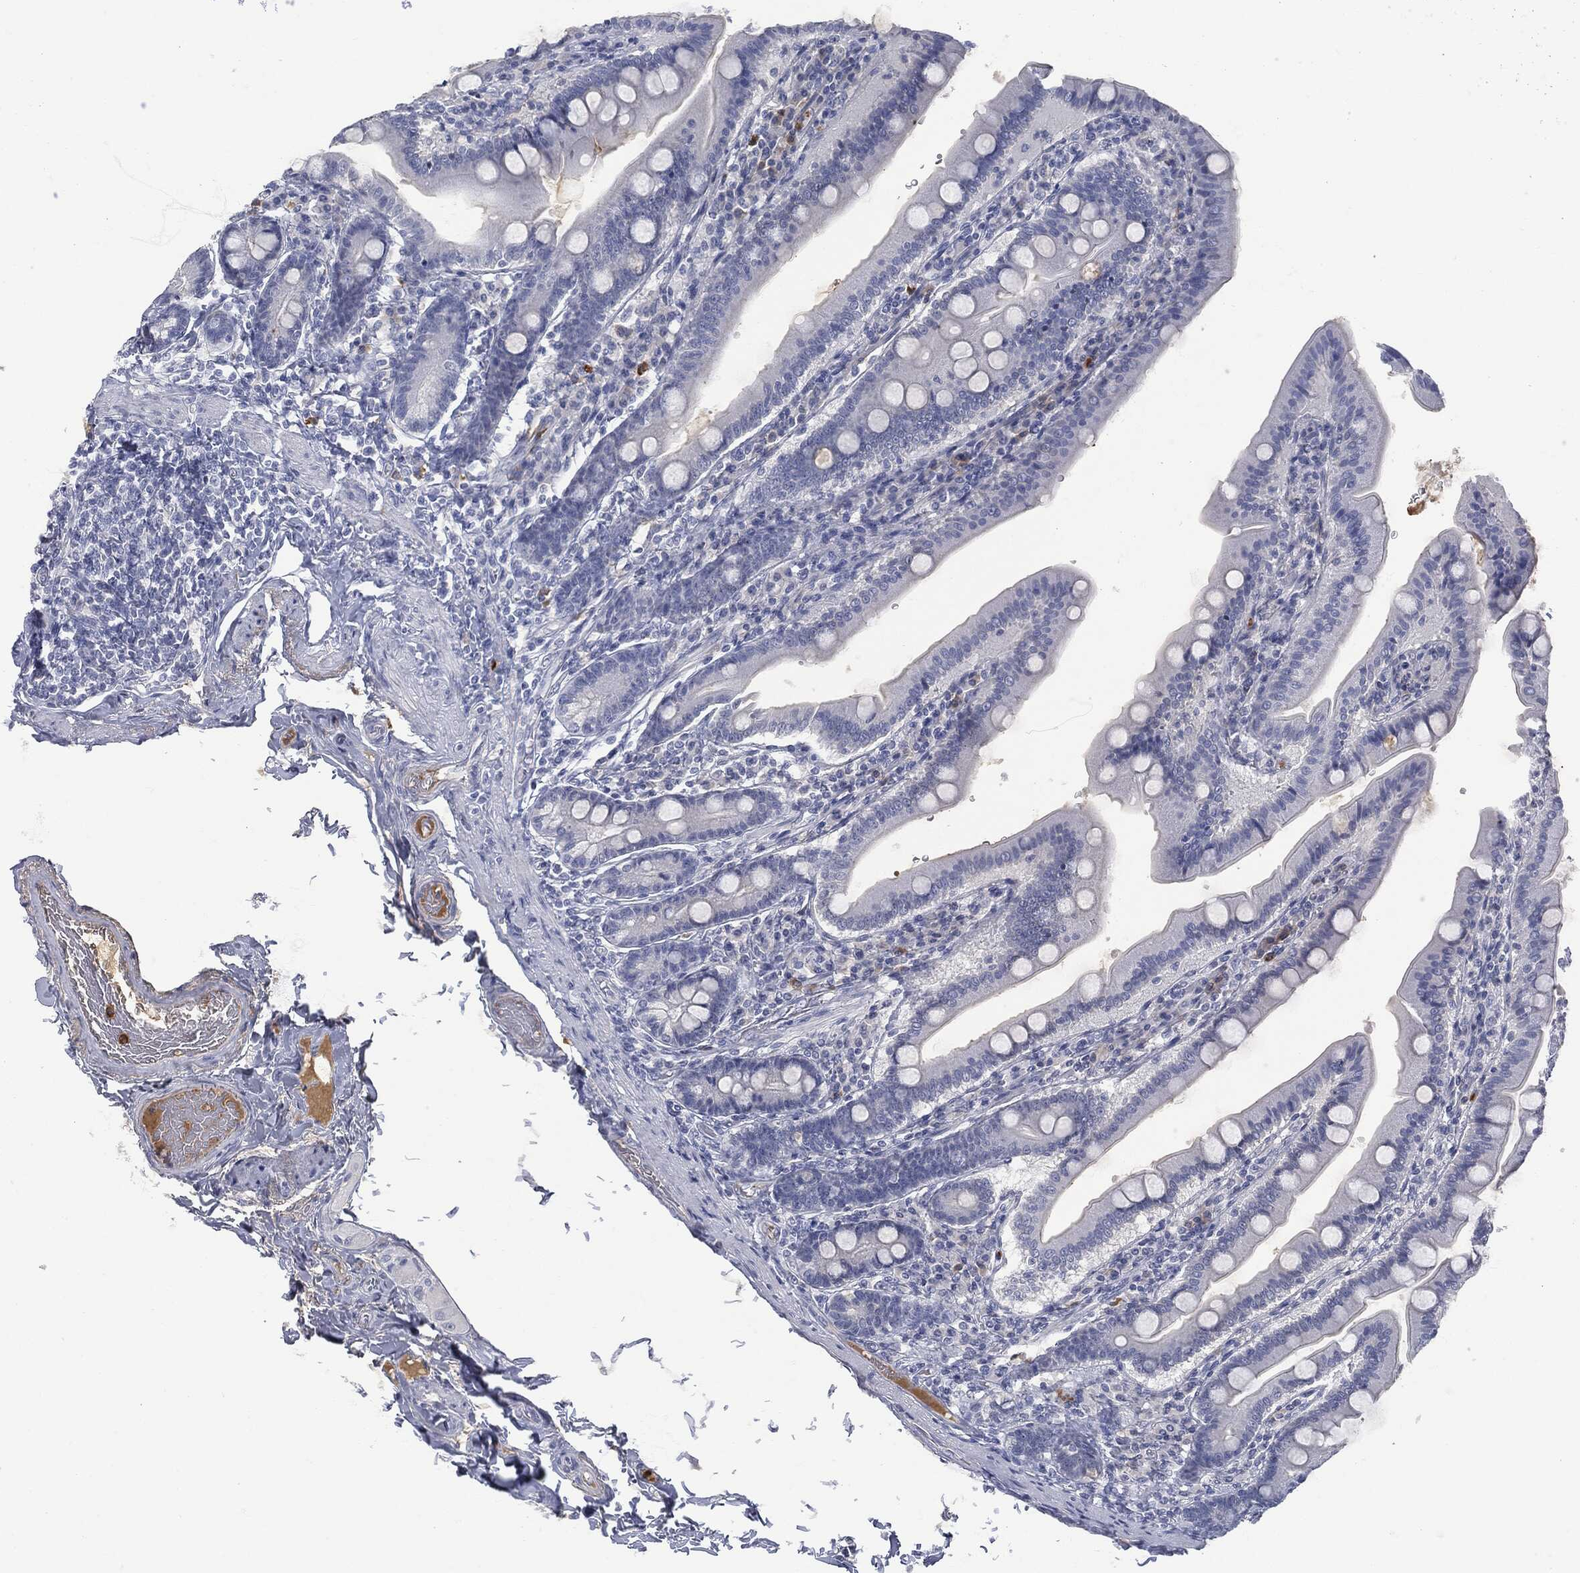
{"staining": {"intensity": "negative", "quantity": "none", "location": "none"}, "tissue": "small intestine", "cell_type": "Glandular cells", "image_type": "normal", "snomed": [{"axis": "morphology", "description": "Normal tissue, NOS"}, {"axis": "topography", "description": "Small intestine"}], "caption": "DAB (3,3'-diaminobenzidine) immunohistochemical staining of normal small intestine displays no significant staining in glandular cells.", "gene": "BTK", "patient": {"sex": "male", "age": 66}}